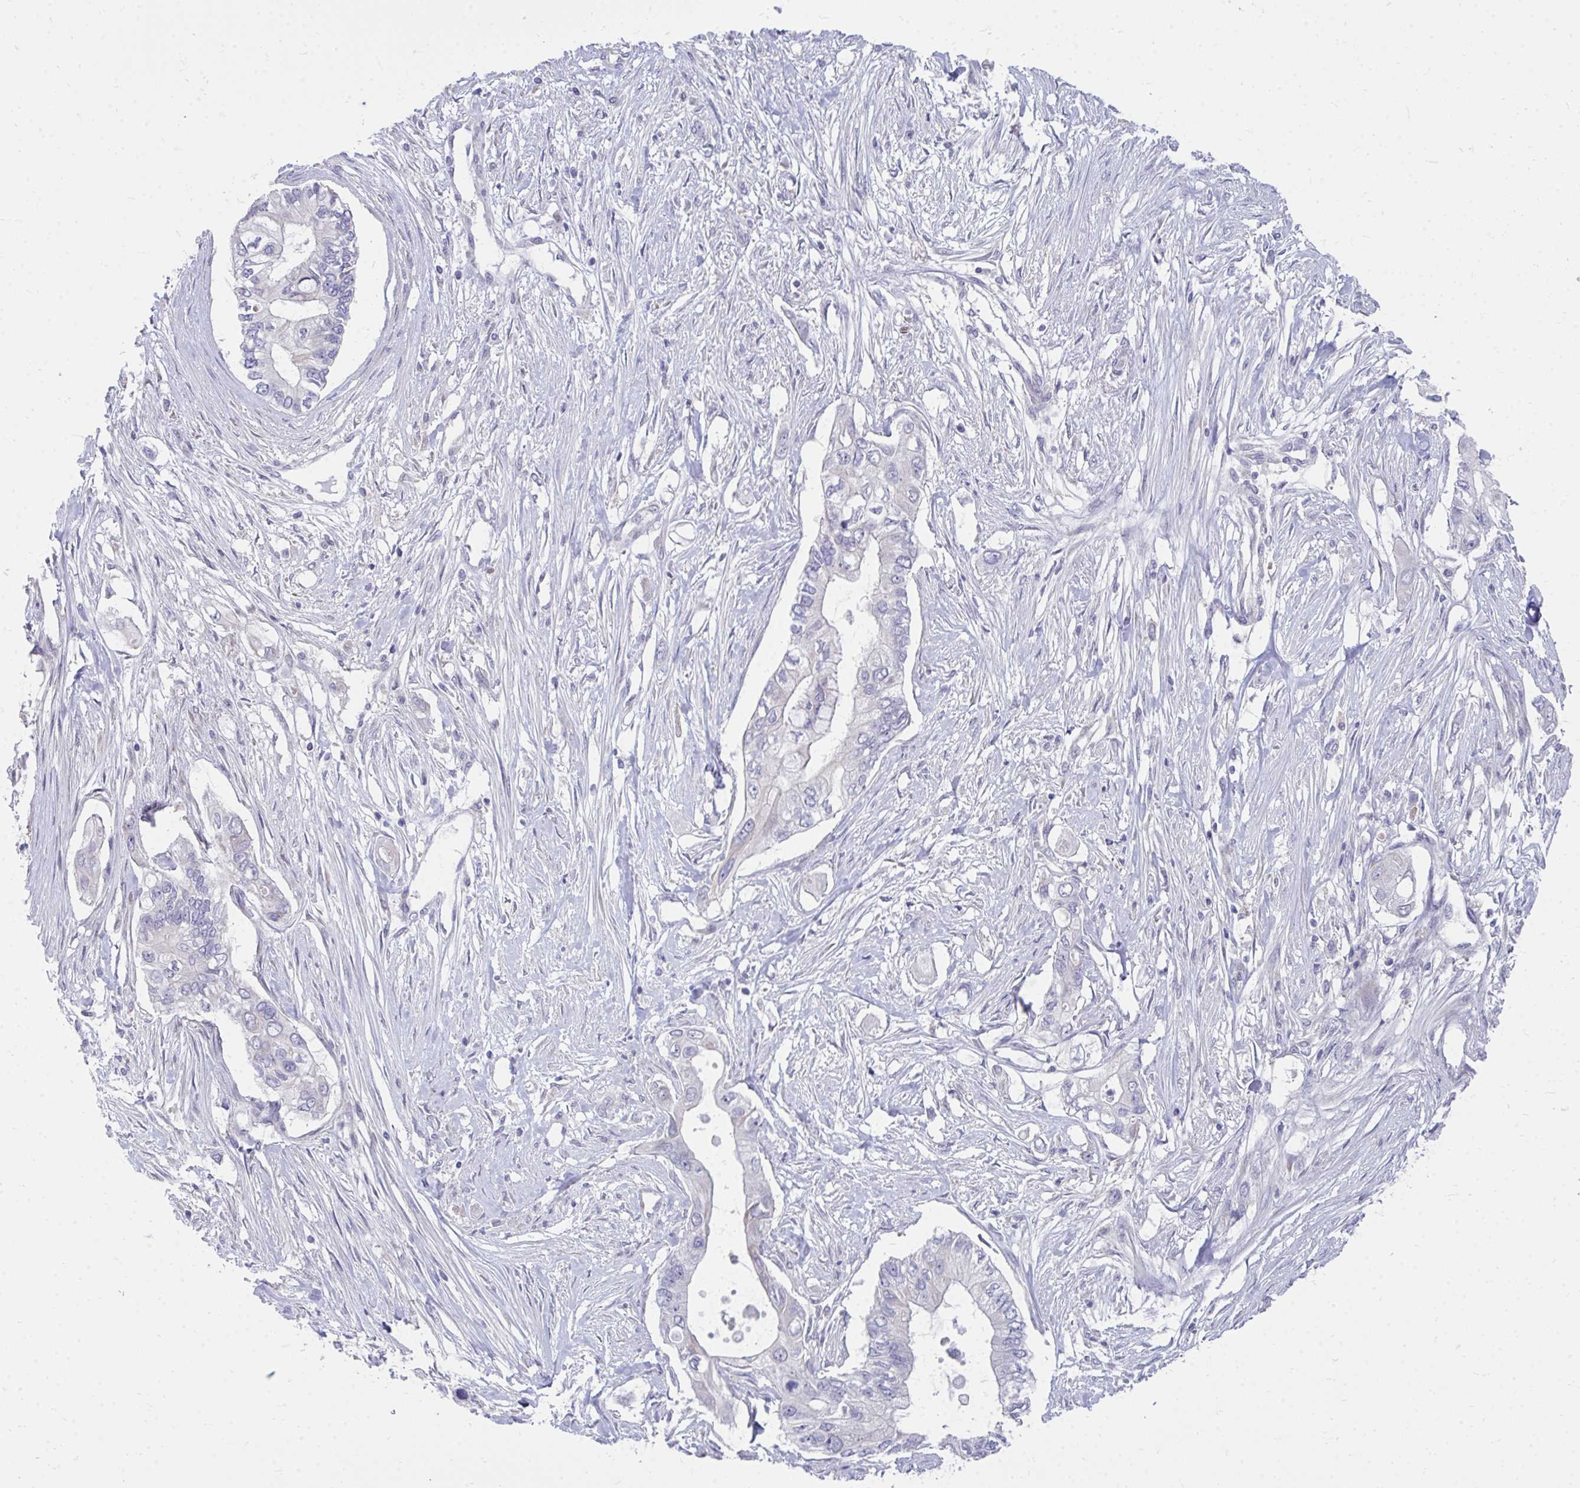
{"staining": {"intensity": "negative", "quantity": "none", "location": "none"}, "tissue": "pancreatic cancer", "cell_type": "Tumor cells", "image_type": "cancer", "snomed": [{"axis": "morphology", "description": "Adenocarcinoma, NOS"}, {"axis": "topography", "description": "Pancreas"}], "caption": "There is no significant positivity in tumor cells of adenocarcinoma (pancreatic).", "gene": "MROH8", "patient": {"sex": "female", "age": 63}}